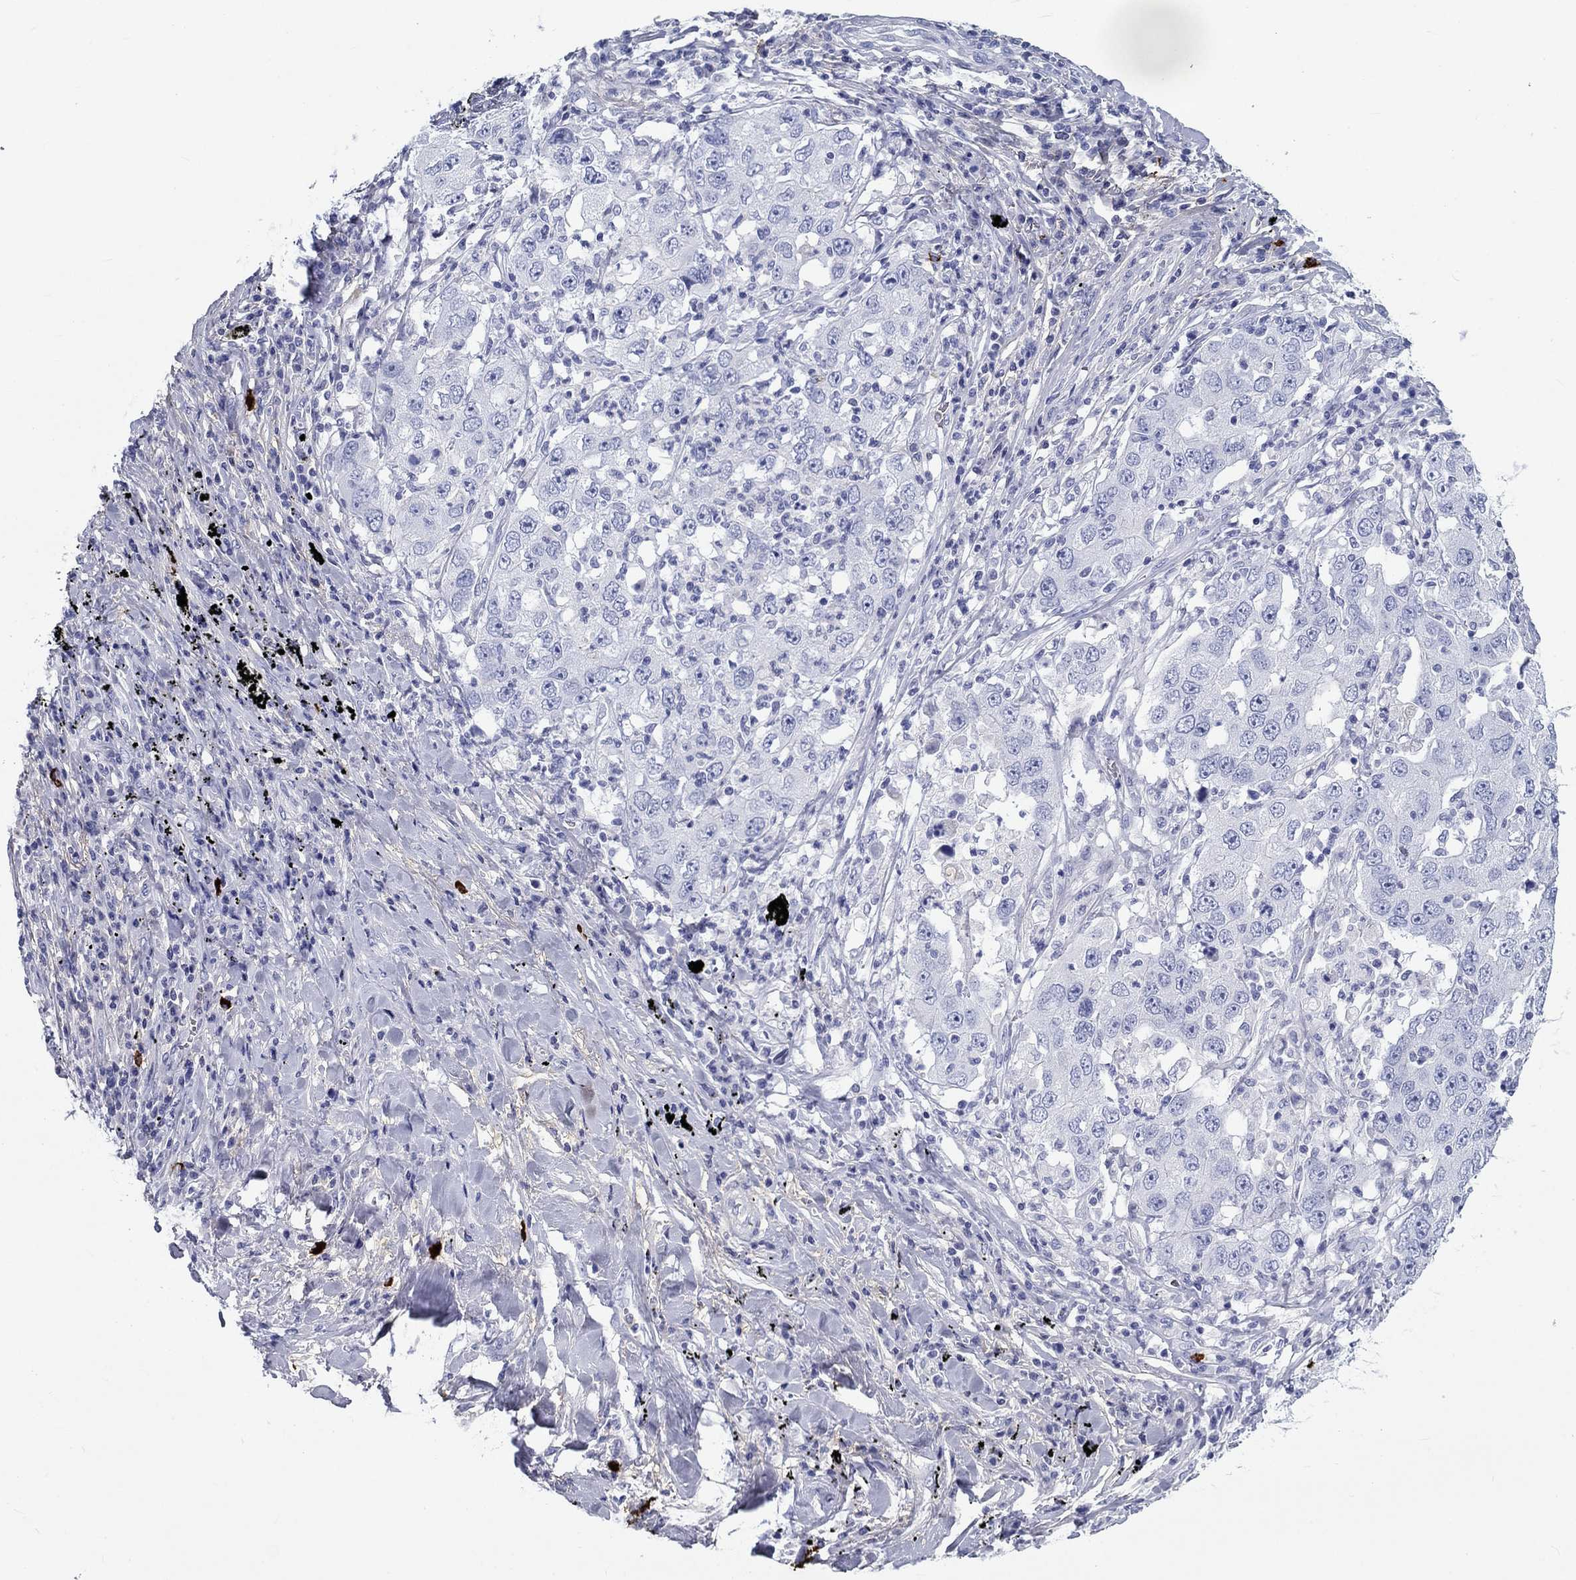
{"staining": {"intensity": "negative", "quantity": "none", "location": "none"}, "tissue": "lung cancer", "cell_type": "Tumor cells", "image_type": "cancer", "snomed": [{"axis": "morphology", "description": "Adenocarcinoma, NOS"}, {"axis": "topography", "description": "Lung"}], "caption": "There is no significant staining in tumor cells of lung adenocarcinoma.", "gene": "CD40LG", "patient": {"sex": "male", "age": 73}}